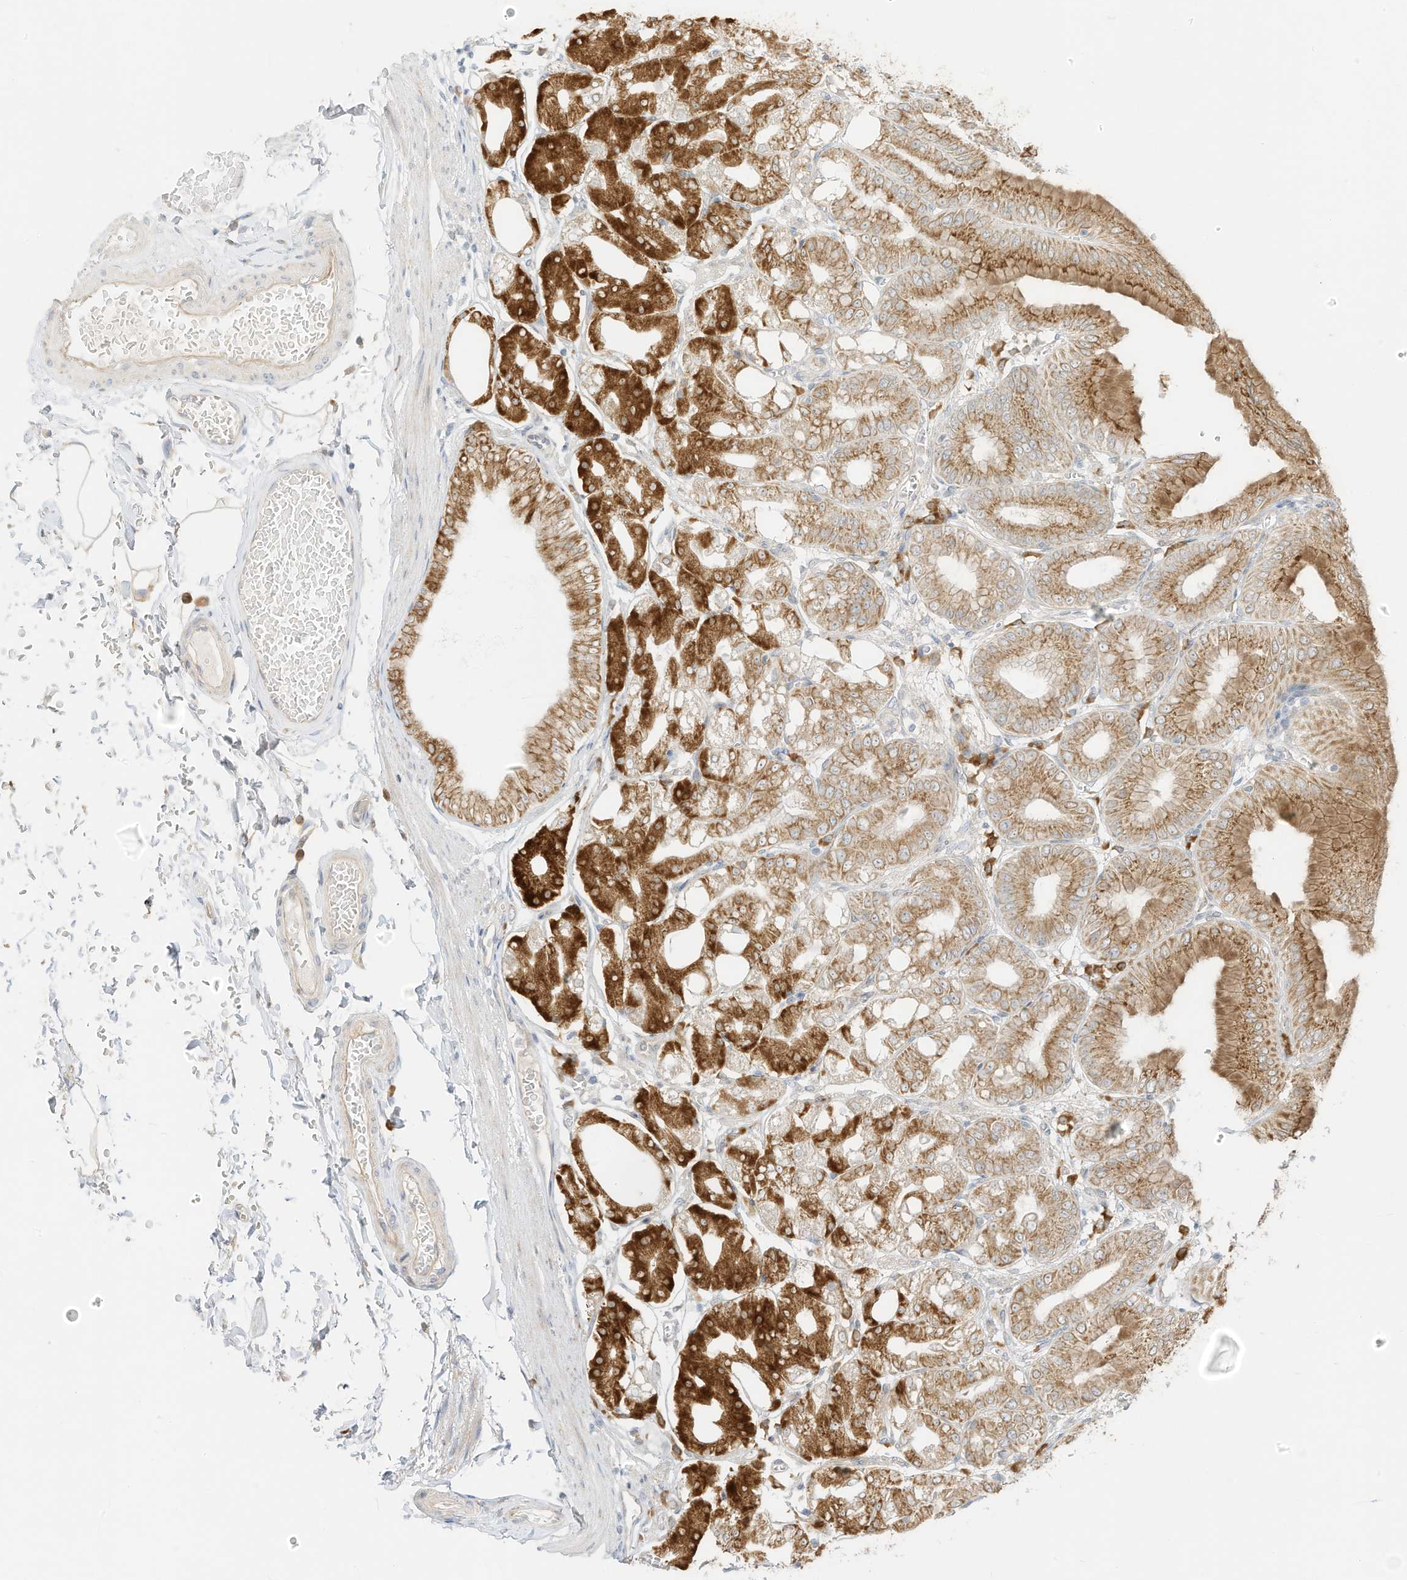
{"staining": {"intensity": "moderate", "quantity": ">75%", "location": "cytoplasmic/membranous"}, "tissue": "stomach", "cell_type": "Glandular cells", "image_type": "normal", "snomed": [{"axis": "morphology", "description": "Normal tissue, NOS"}, {"axis": "topography", "description": "Stomach, lower"}], "caption": "Brown immunohistochemical staining in unremarkable stomach reveals moderate cytoplasmic/membranous staining in about >75% of glandular cells. The protein of interest is shown in brown color, while the nuclei are stained blue.", "gene": "STT3A", "patient": {"sex": "male", "age": 71}}